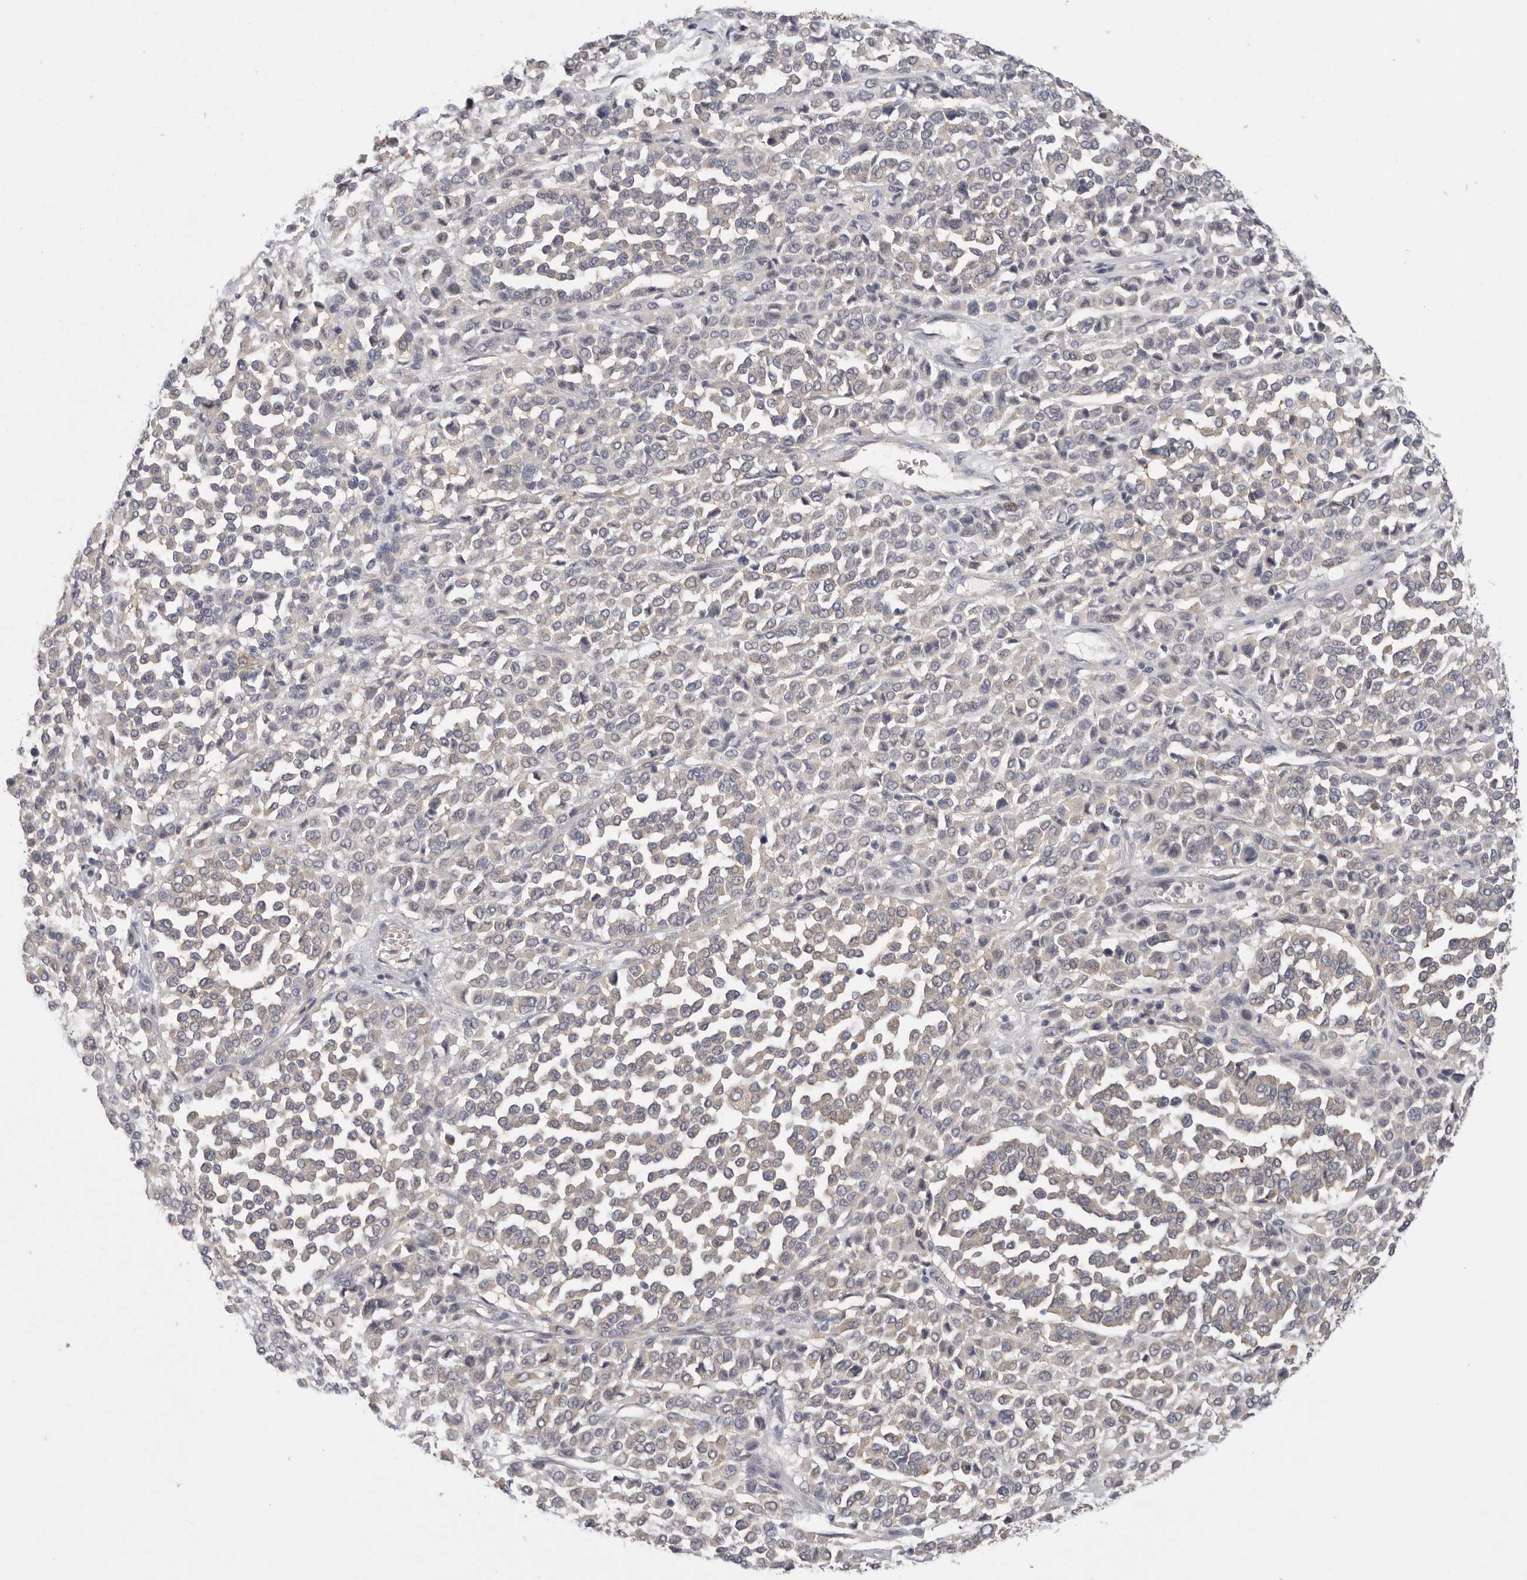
{"staining": {"intensity": "negative", "quantity": "none", "location": "none"}, "tissue": "melanoma", "cell_type": "Tumor cells", "image_type": "cancer", "snomed": [{"axis": "morphology", "description": "Malignant melanoma, Metastatic site"}, {"axis": "topography", "description": "Pancreas"}], "caption": "Immunohistochemical staining of malignant melanoma (metastatic site) reveals no significant expression in tumor cells.", "gene": "CFAP298", "patient": {"sex": "female", "age": 30}}